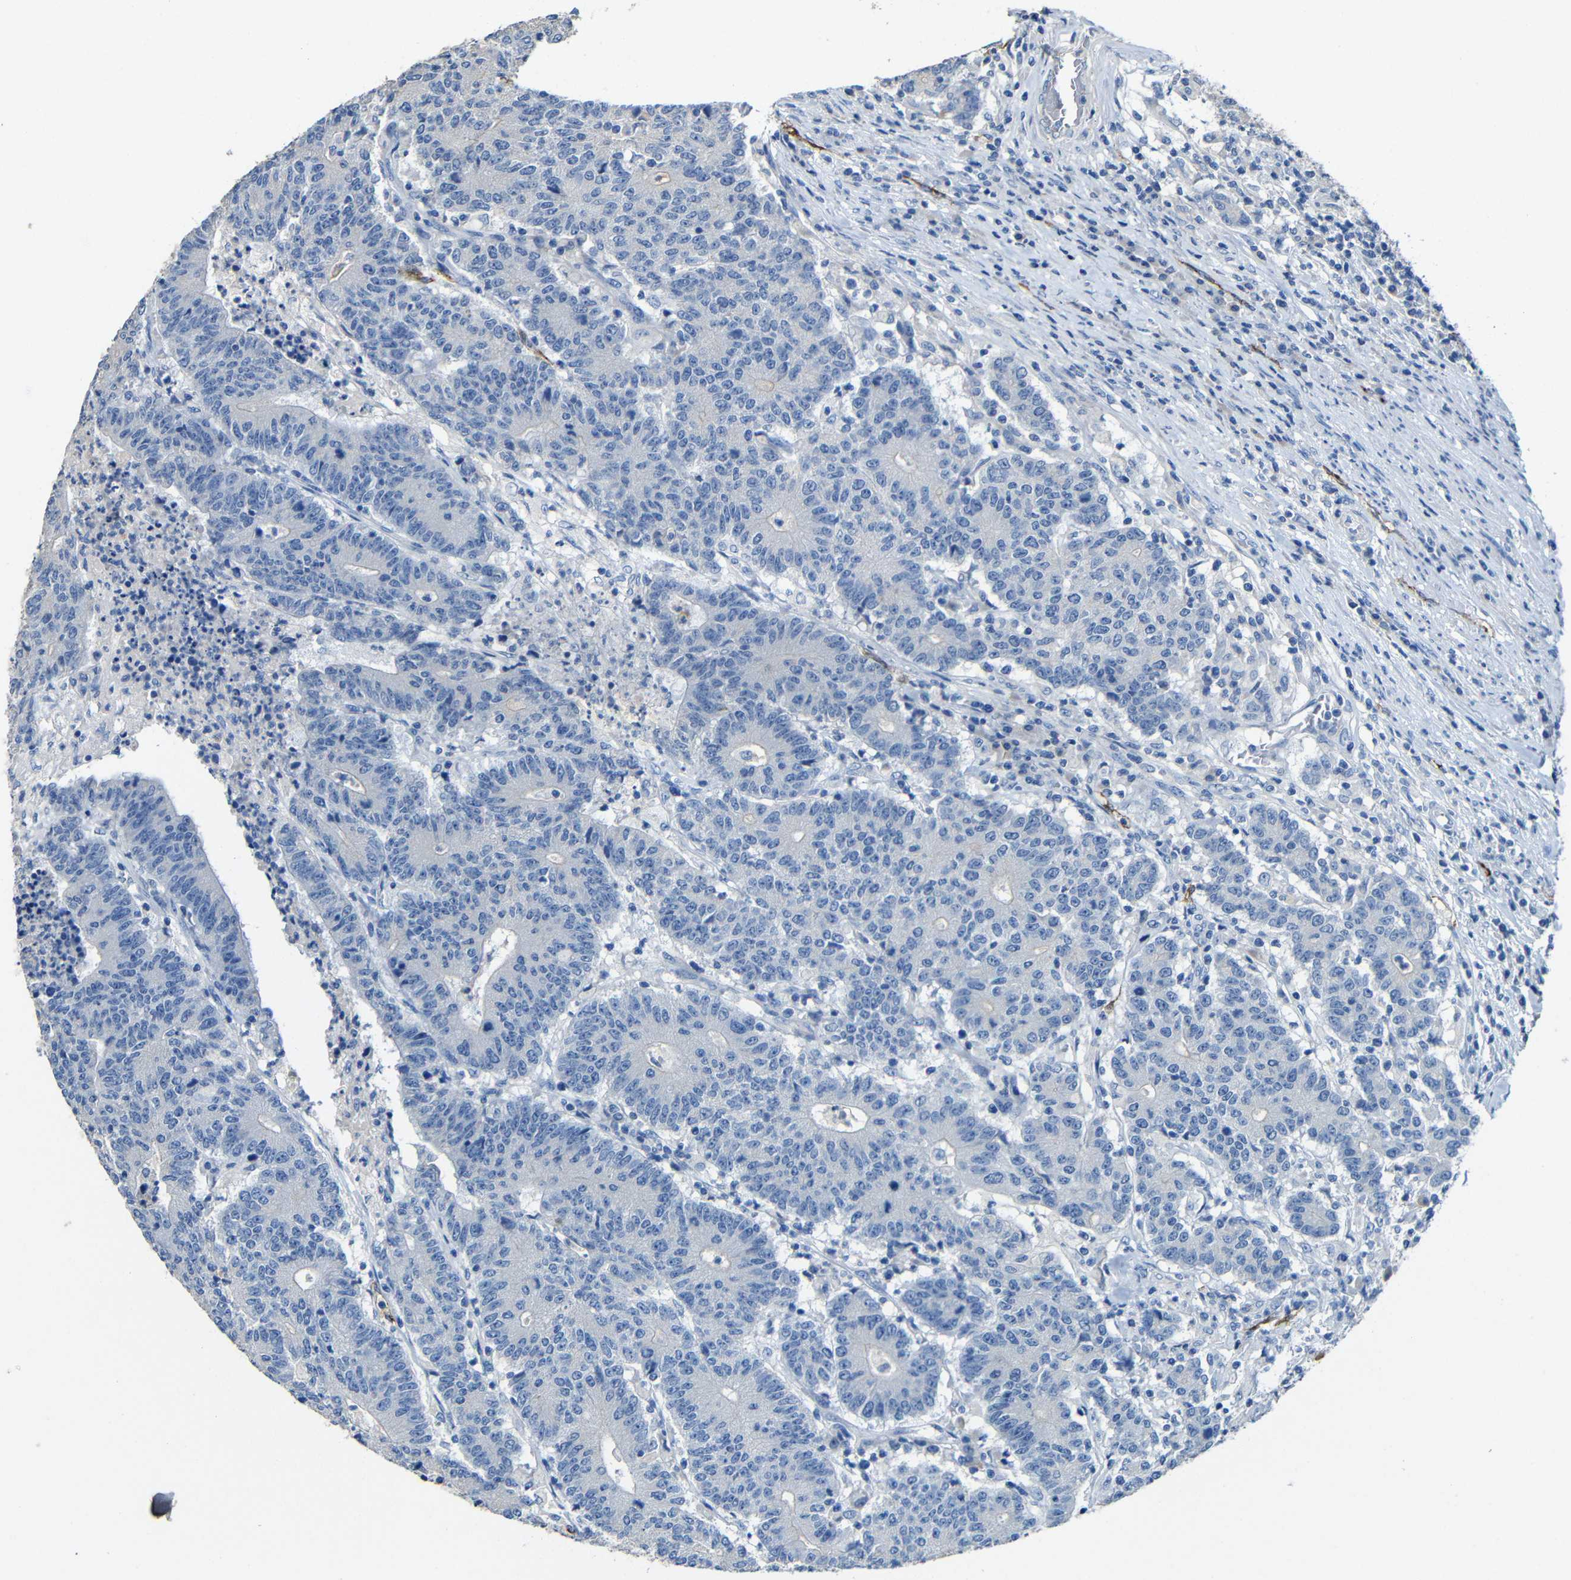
{"staining": {"intensity": "negative", "quantity": "none", "location": "none"}, "tissue": "colorectal cancer", "cell_type": "Tumor cells", "image_type": "cancer", "snomed": [{"axis": "morphology", "description": "Normal tissue, NOS"}, {"axis": "morphology", "description": "Adenocarcinoma, NOS"}, {"axis": "topography", "description": "Colon"}], "caption": "Tumor cells show no significant protein positivity in colorectal cancer.", "gene": "ACKR2", "patient": {"sex": "female", "age": 75}}